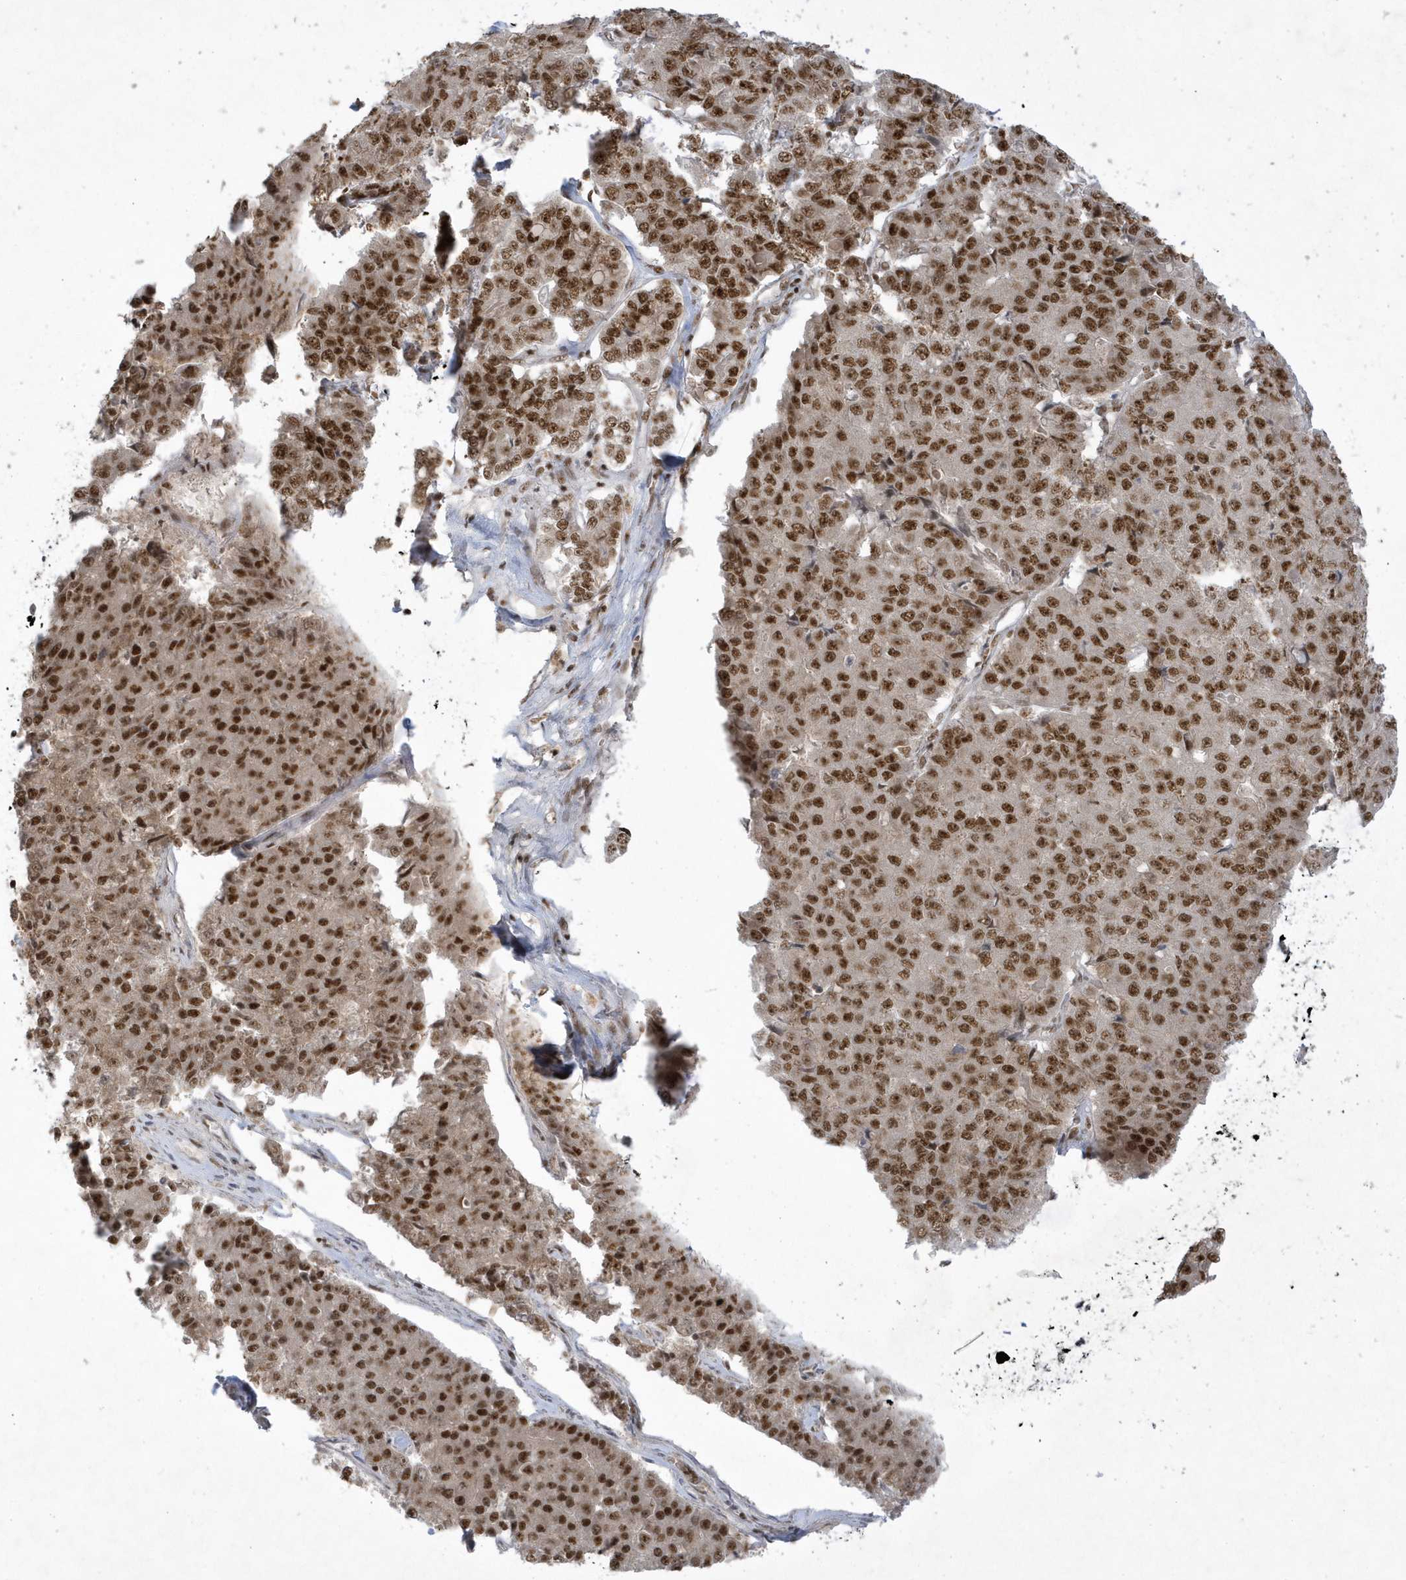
{"staining": {"intensity": "strong", "quantity": ">75%", "location": "nuclear"}, "tissue": "pancreatic cancer", "cell_type": "Tumor cells", "image_type": "cancer", "snomed": [{"axis": "morphology", "description": "Adenocarcinoma, NOS"}, {"axis": "topography", "description": "Pancreas"}], "caption": "Strong nuclear protein staining is appreciated in about >75% of tumor cells in pancreatic adenocarcinoma.", "gene": "PPIL2", "patient": {"sex": "male", "age": 50}}